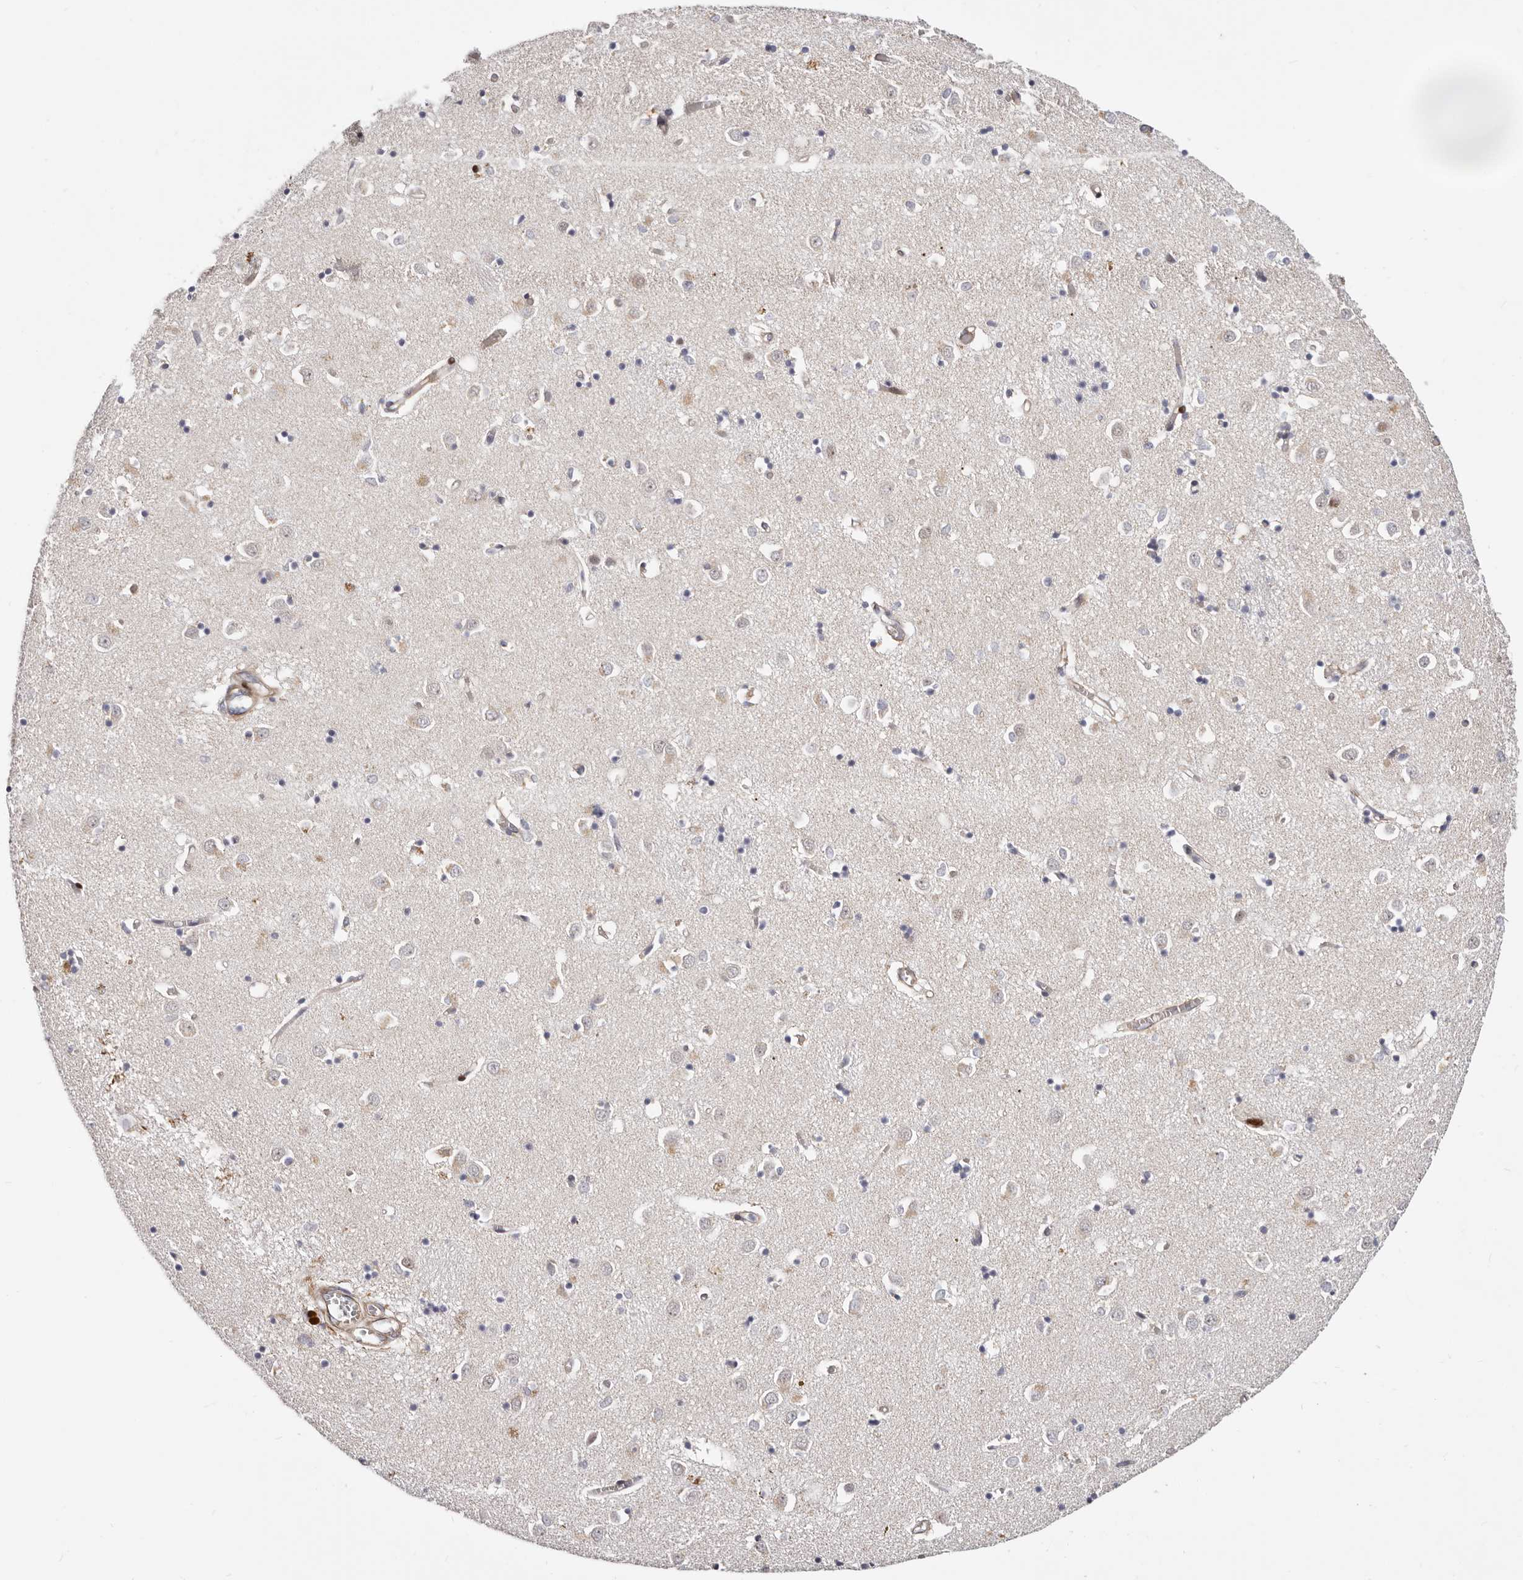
{"staining": {"intensity": "weak", "quantity": "<25%", "location": "cytoplasmic/membranous,nuclear"}, "tissue": "caudate", "cell_type": "Glial cells", "image_type": "normal", "snomed": [{"axis": "morphology", "description": "Normal tissue, NOS"}, {"axis": "topography", "description": "Lateral ventricle wall"}], "caption": "Caudate stained for a protein using immunohistochemistry (IHC) displays no staining glial cells.", "gene": "EPHX3", "patient": {"sex": "male", "age": 70}}